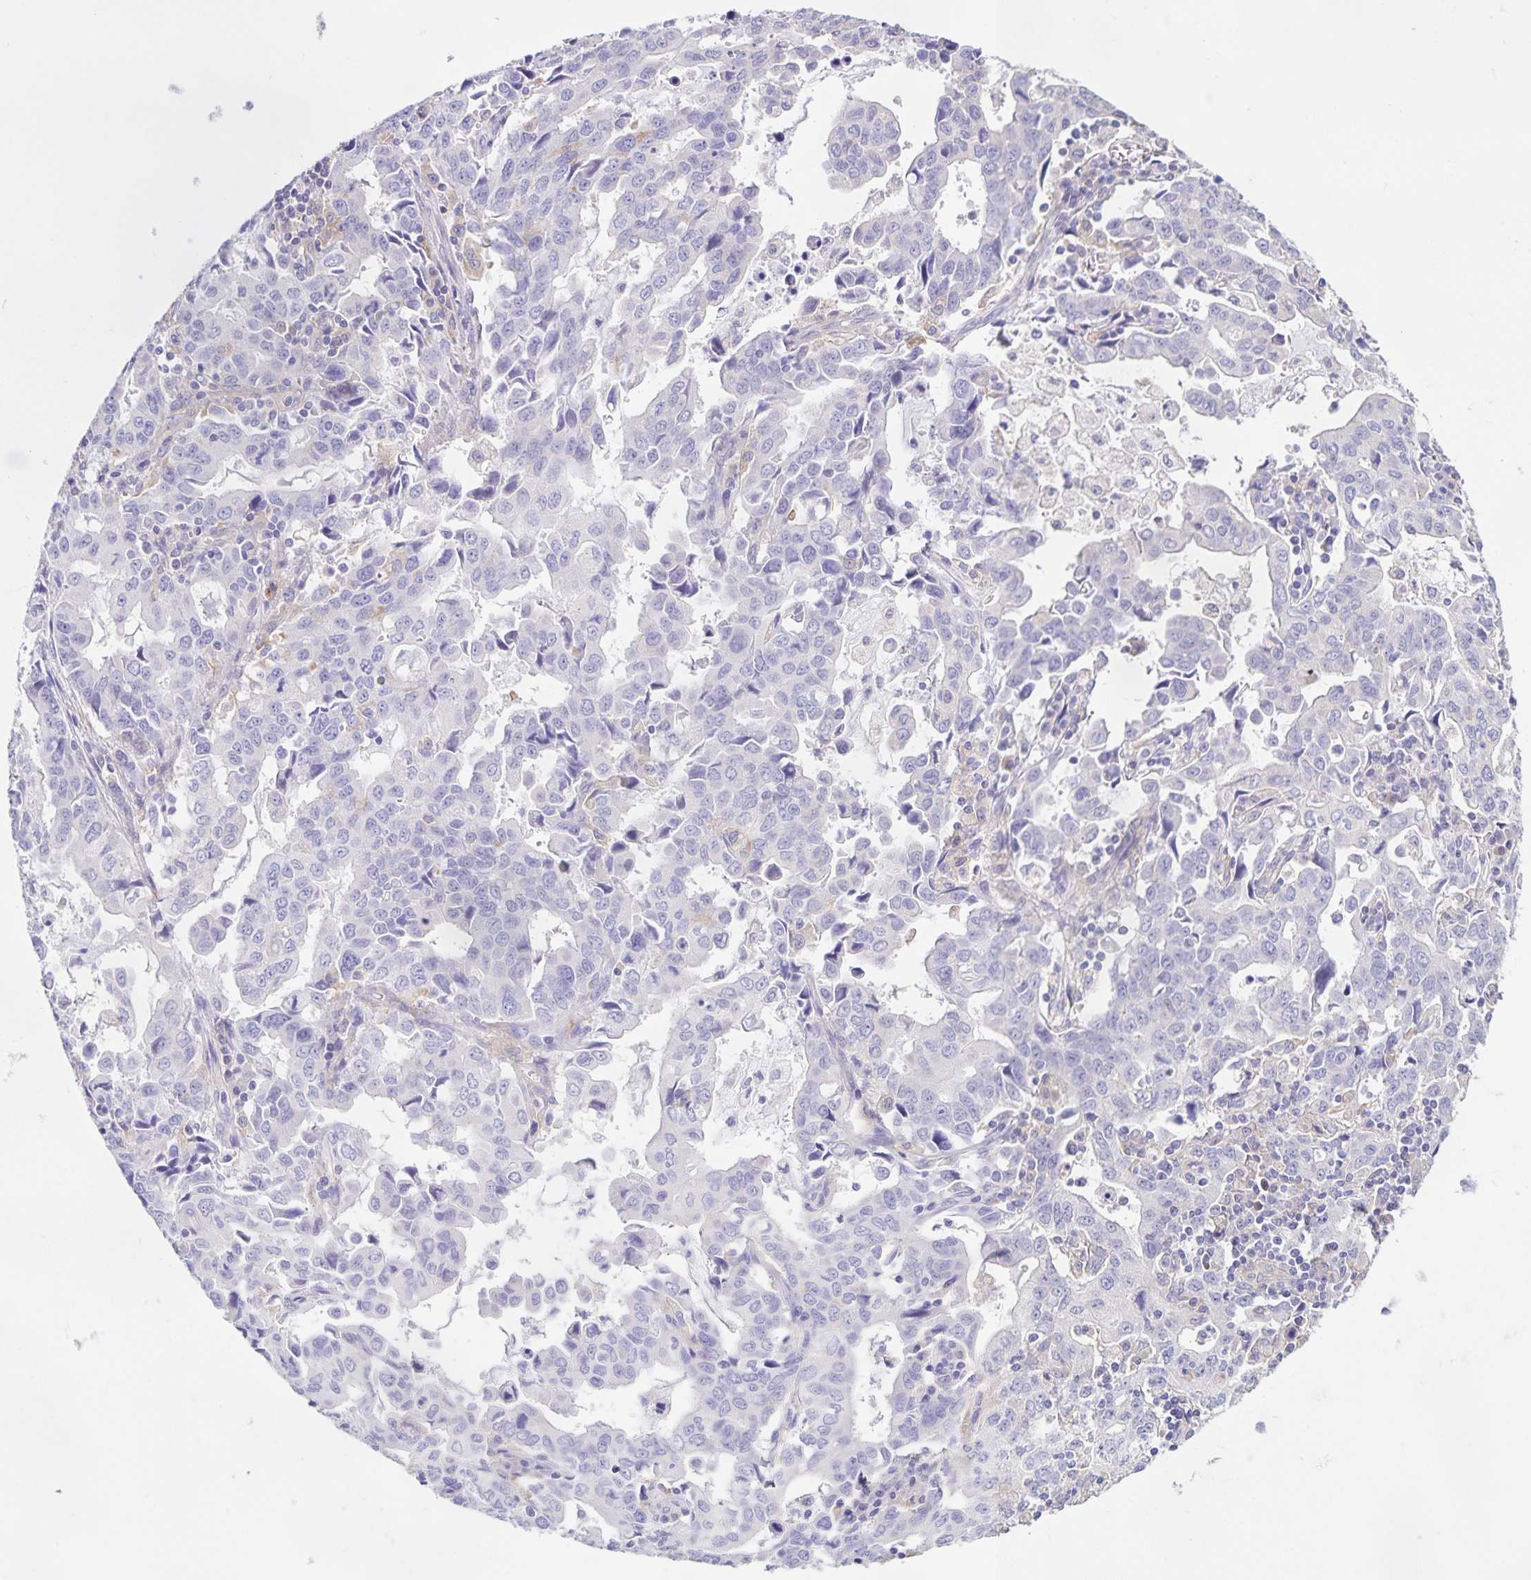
{"staining": {"intensity": "negative", "quantity": "none", "location": "none"}, "tissue": "stomach cancer", "cell_type": "Tumor cells", "image_type": "cancer", "snomed": [{"axis": "morphology", "description": "Adenocarcinoma, NOS"}, {"axis": "topography", "description": "Stomach, upper"}], "caption": "Immunohistochemical staining of stomach adenocarcinoma reveals no significant expression in tumor cells.", "gene": "BOLL", "patient": {"sex": "male", "age": 85}}